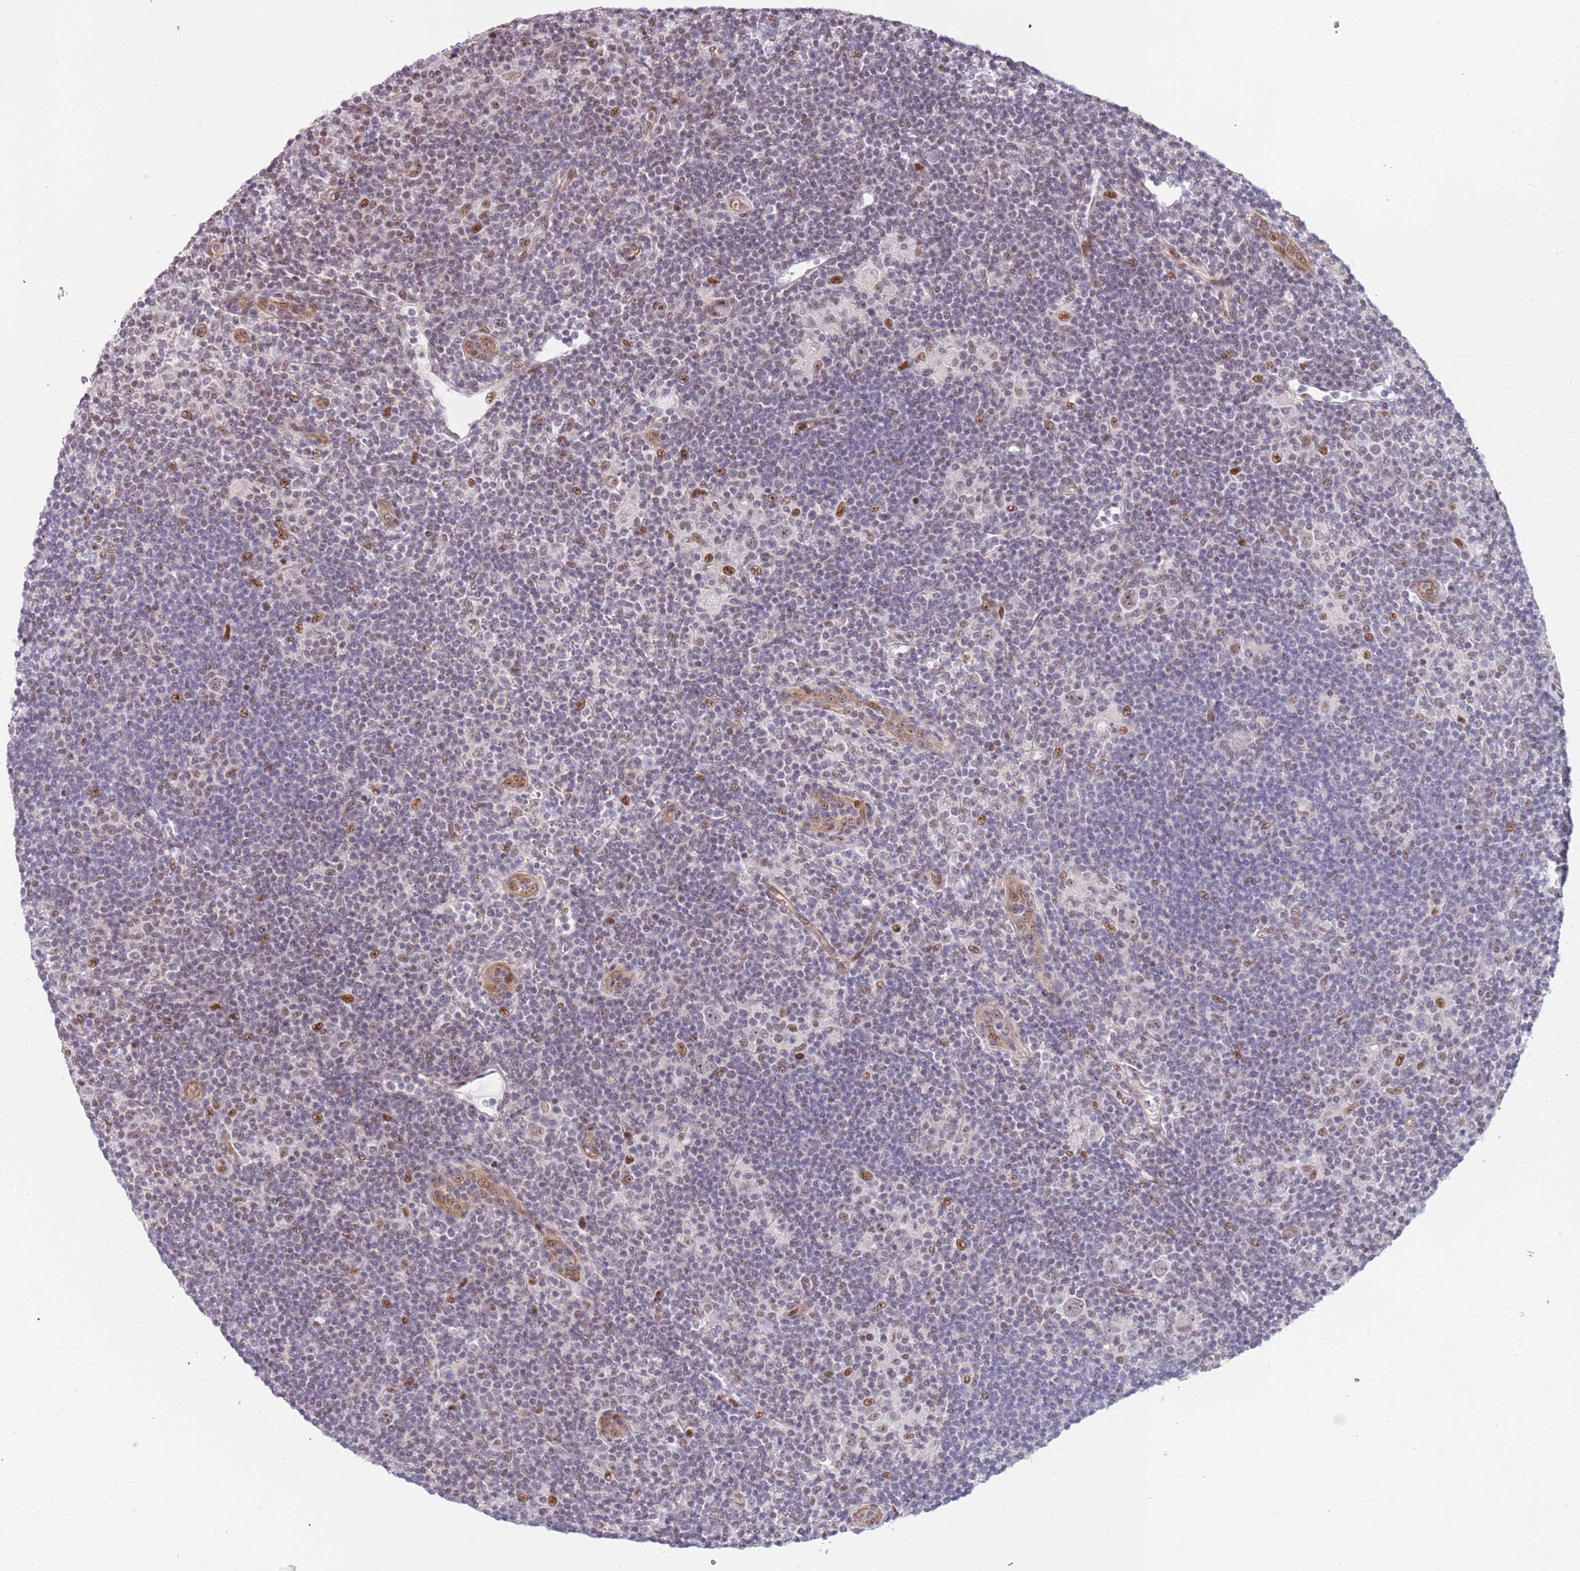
{"staining": {"intensity": "moderate", "quantity": "25%-75%", "location": "nuclear"}, "tissue": "lymphoma", "cell_type": "Tumor cells", "image_type": "cancer", "snomed": [{"axis": "morphology", "description": "Hodgkin's disease, NOS"}, {"axis": "topography", "description": "Lymph node"}], "caption": "IHC of Hodgkin's disease demonstrates medium levels of moderate nuclear staining in approximately 25%-75% of tumor cells.", "gene": "LRMDA", "patient": {"sex": "female", "age": 57}}